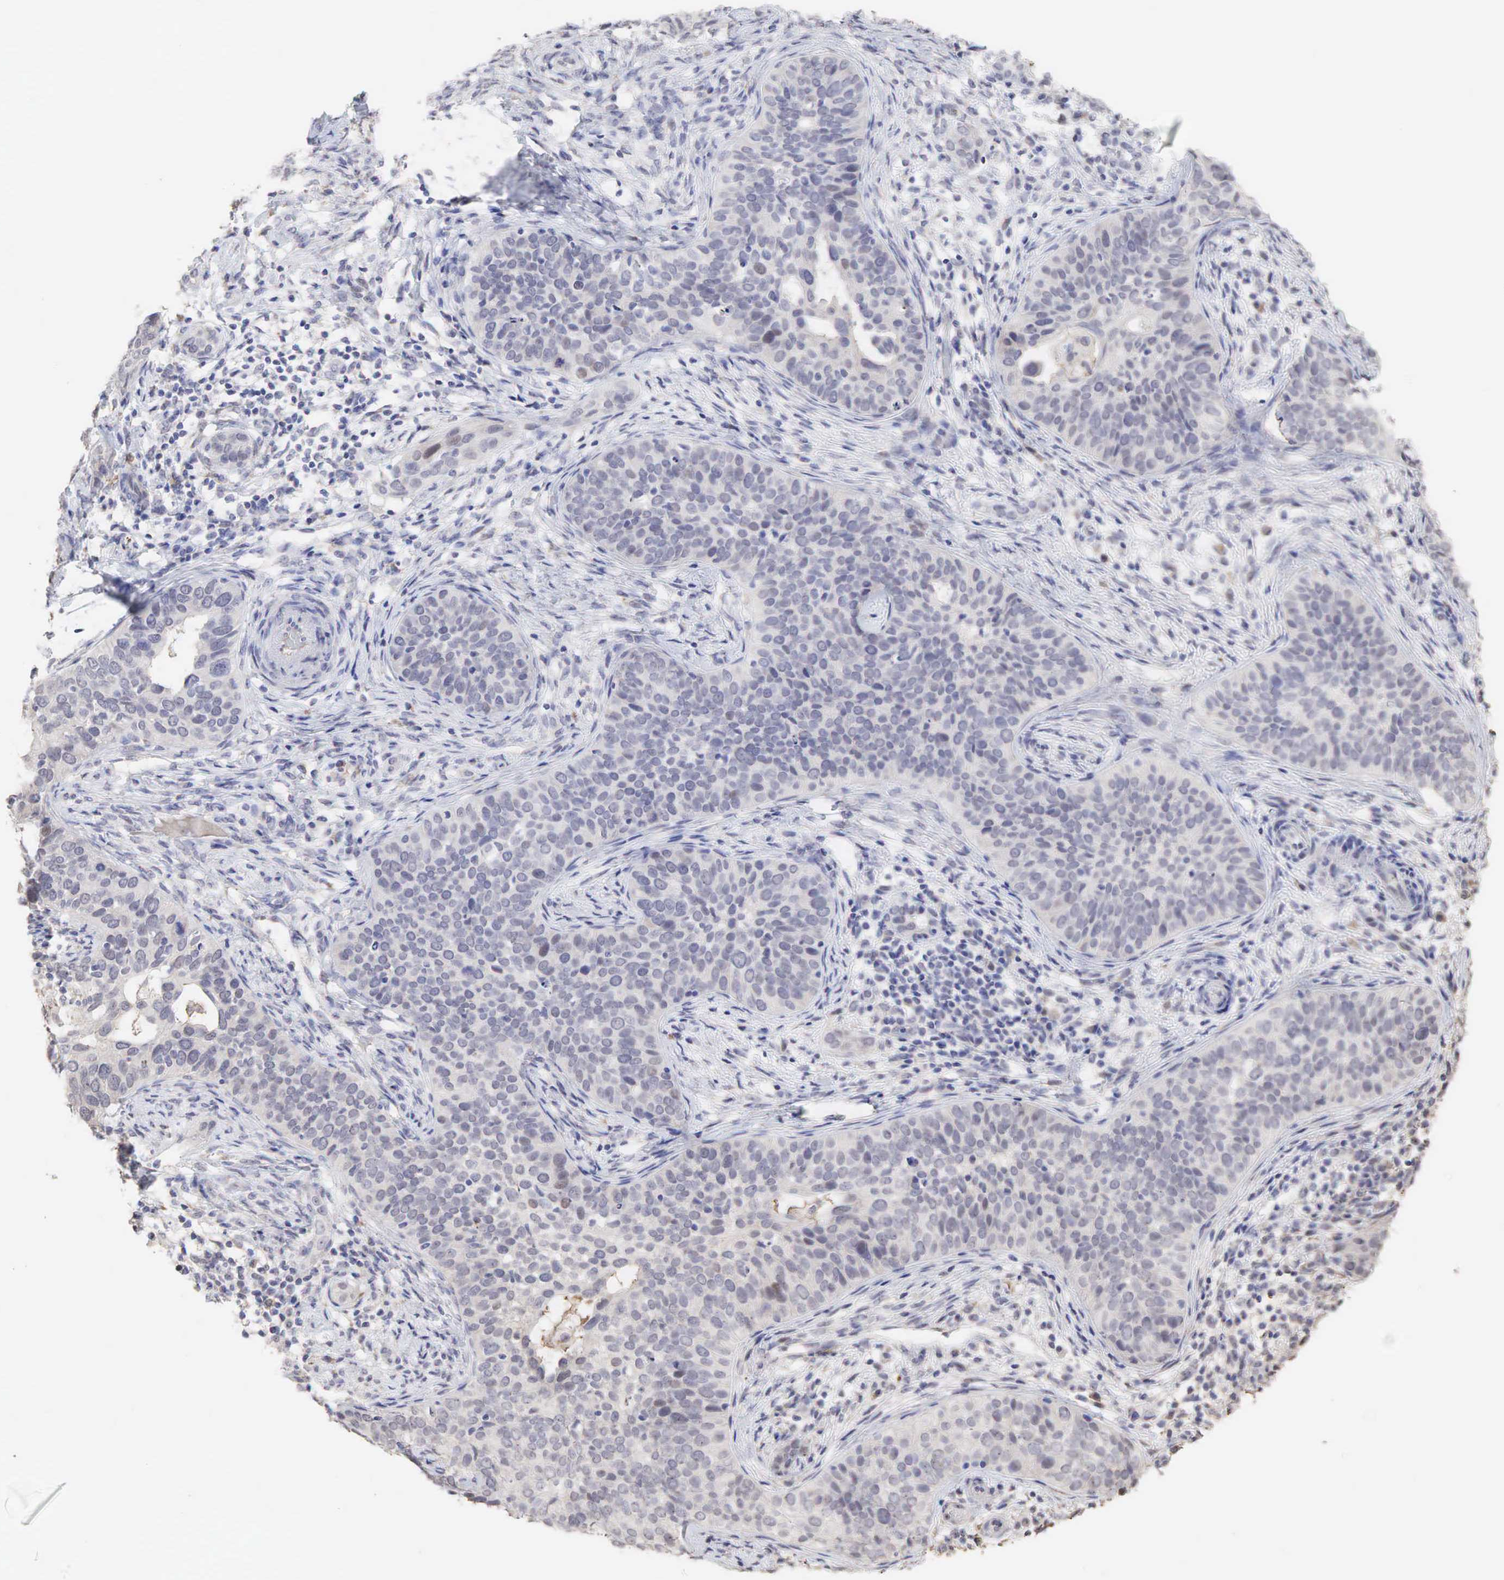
{"staining": {"intensity": "negative", "quantity": "none", "location": "none"}, "tissue": "cervical cancer", "cell_type": "Tumor cells", "image_type": "cancer", "snomed": [{"axis": "morphology", "description": "Squamous cell carcinoma, NOS"}, {"axis": "topography", "description": "Cervix"}], "caption": "Immunohistochemistry photomicrograph of neoplastic tissue: human cervical cancer stained with DAB shows no significant protein expression in tumor cells.", "gene": "DKC1", "patient": {"sex": "female", "age": 31}}